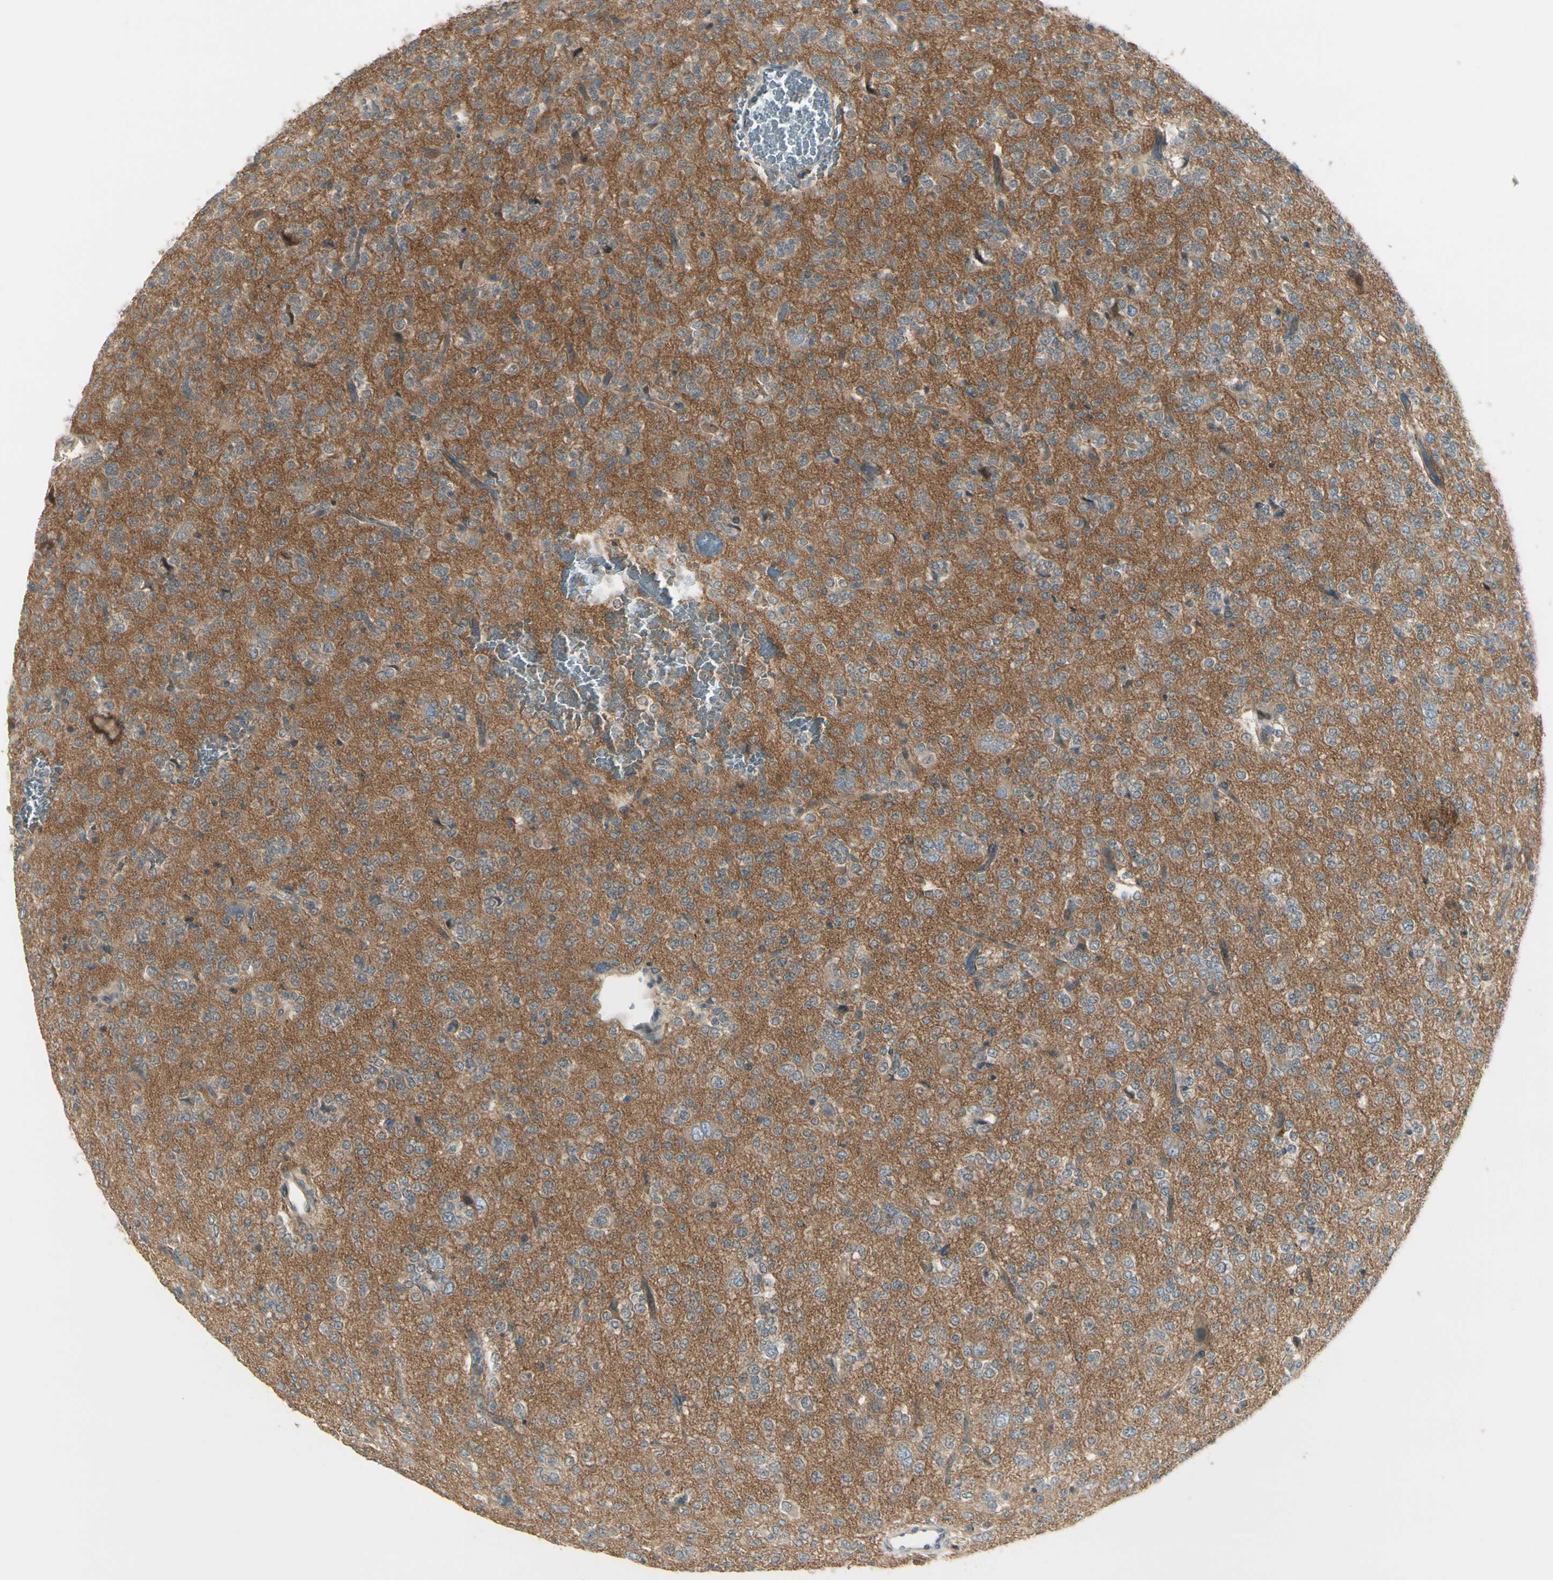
{"staining": {"intensity": "weak", "quantity": ">75%", "location": "cytoplasmic/membranous"}, "tissue": "glioma", "cell_type": "Tumor cells", "image_type": "cancer", "snomed": [{"axis": "morphology", "description": "Glioma, malignant, Low grade"}, {"axis": "topography", "description": "Brain"}], "caption": "A brown stain labels weak cytoplasmic/membranous expression of a protein in human glioma tumor cells. The staining was performed using DAB, with brown indicating positive protein expression. Nuclei are stained blue with hematoxylin.", "gene": "PPP3CB", "patient": {"sex": "male", "age": 38}}